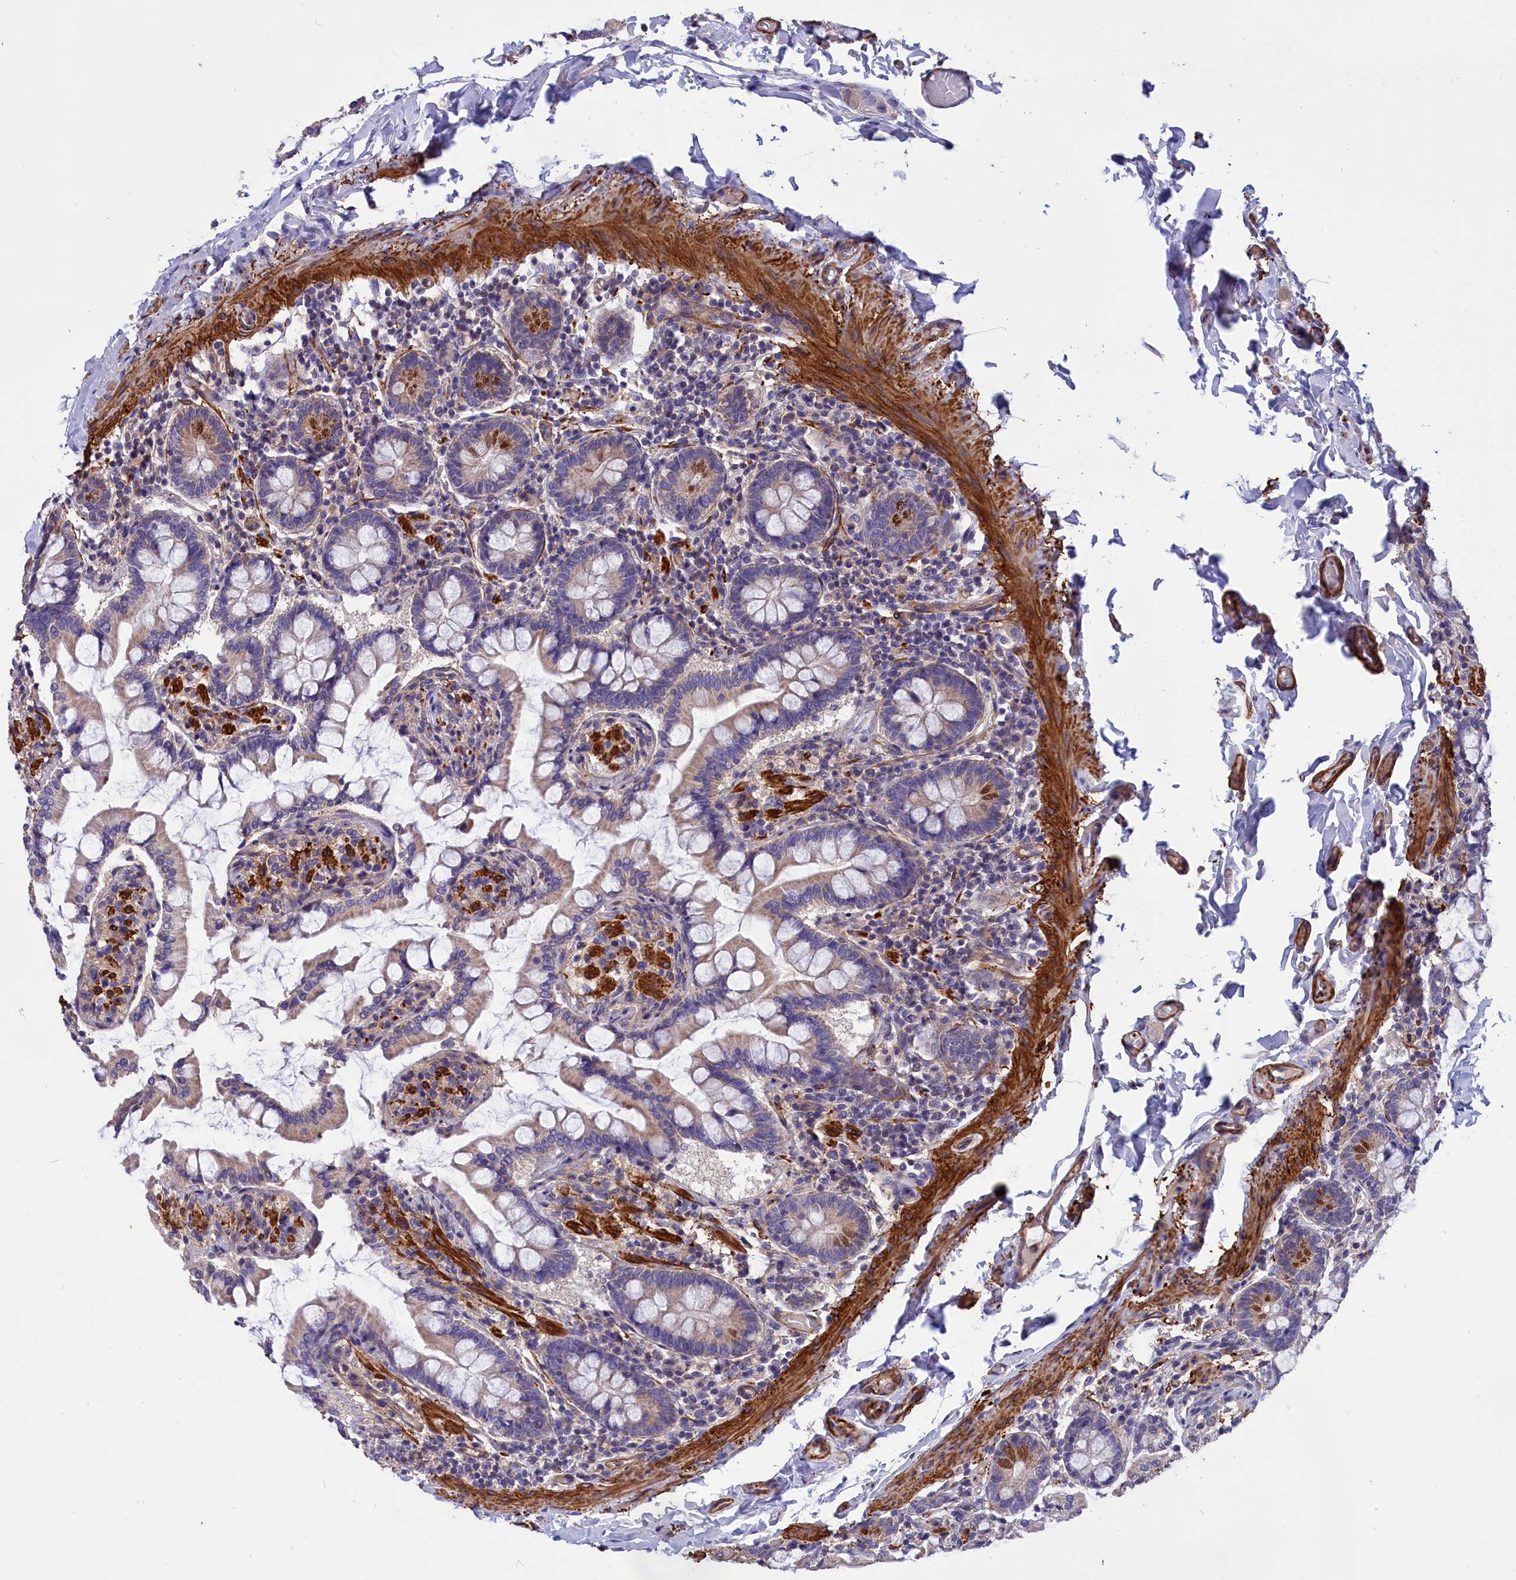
{"staining": {"intensity": "moderate", "quantity": "<25%", "location": "cytoplasmic/membranous"}, "tissue": "small intestine", "cell_type": "Glandular cells", "image_type": "normal", "snomed": [{"axis": "morphology", "description": "Normal tissue, NOS"}, {"axis": "topography", "description": "Small intestine"}], "caption": "IHC micrograph of unremarkable small intestine stained for a protein (brown), which exhibits low levels of moderate cytoplasmic/membranous expression in approximately <25% of glandular cells.", "gene": "AMDHD2", "patient": {"sex": "male", "age": 41}}